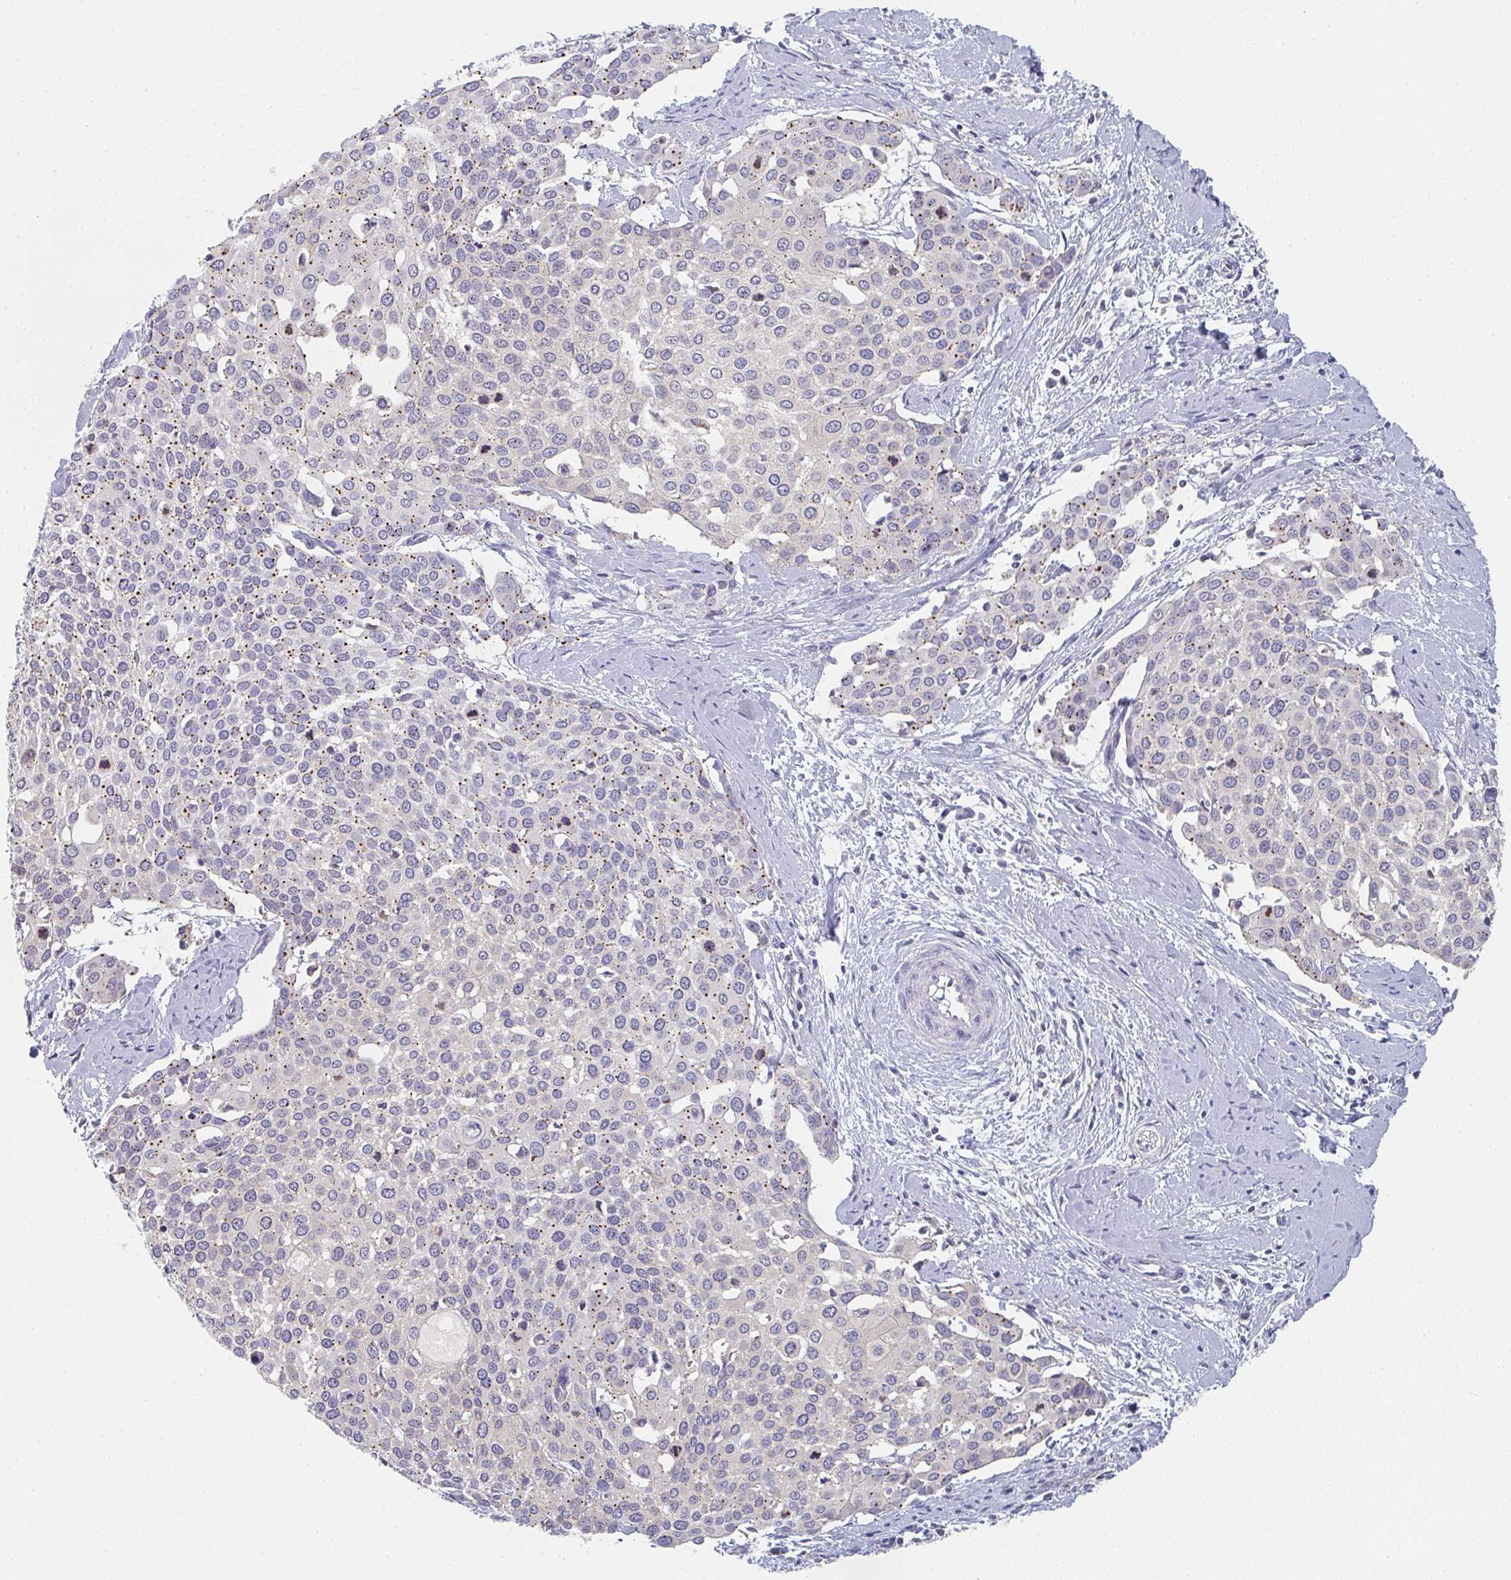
{"staining": {"intensity": "moderate", "quantity": "<25%", "location": "cytoplasmic/membranous"}, "tissue": "cervical cancer", "cell_type": "Tumor cells", "image_type": "cancer", "snomed": [{"axis": "morphology", "description": "Squamous cell carcinoma, NOS"}, {"axis": "topography", "description": "Cervix"}], "caption": "An image showing moderate cytoplasmic/membranous positivity in approximately <25% of tumor cells in squamous cell carcinoma (cervical), as visualized by brown immunohistochemical staining.", "gene": "CHMP5", "patient": {"sex": "female", "age": 44}}